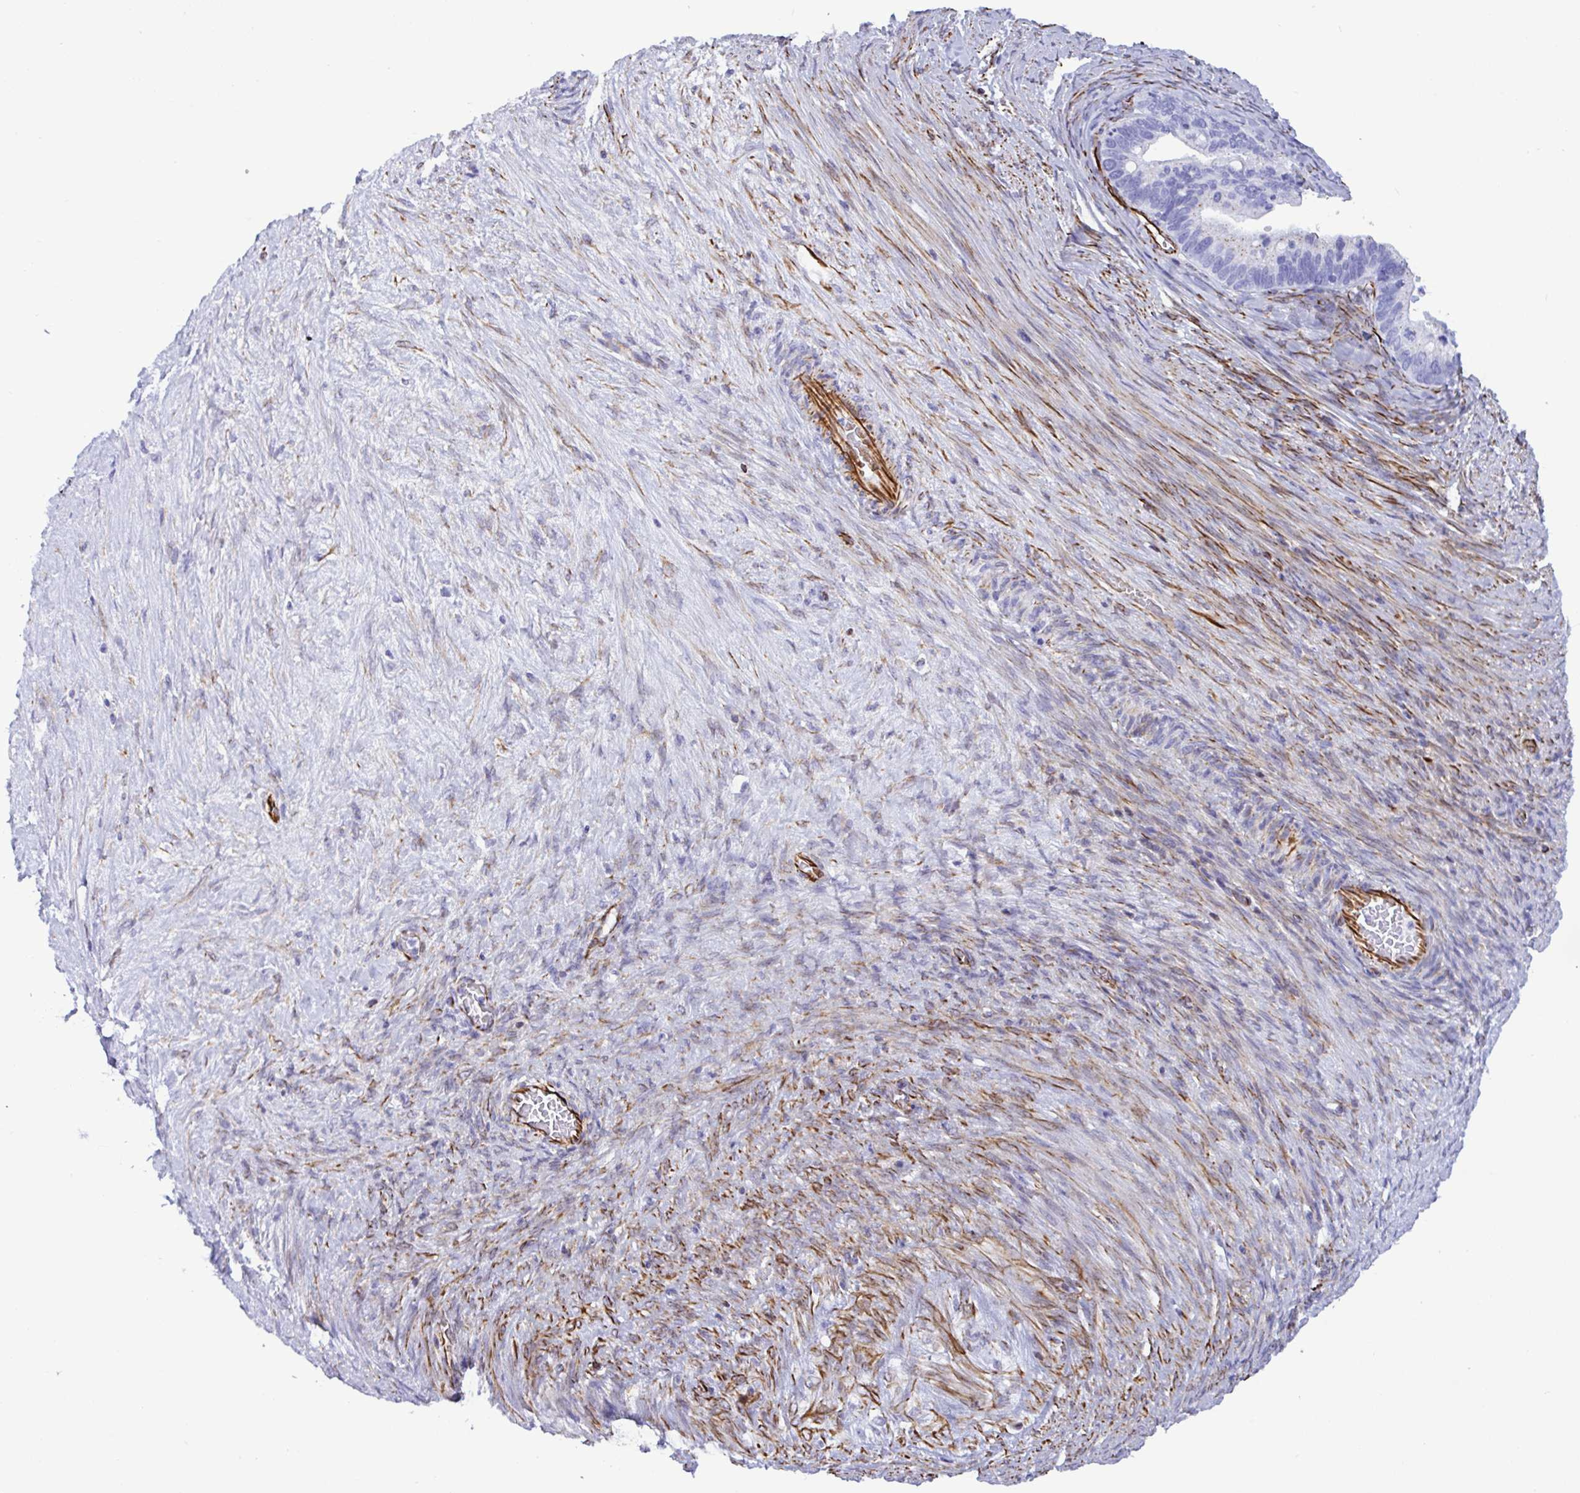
{"staining": {"intensity": "negative", "quantity": "none", "location": "none"}, "tissue": "ovarian cancer", "cell_type": "Tumor cells", "image_type": "cancer", "snomed": [{"axis": "morphology", "description": "Cystadenocarcinoma, serous, NOS"}, {"axis": "topography", "description": "Ovary"}], "caption": "Immunohistochemistry (IHC) image of ovarian serous cystadenocarcinoma stained for a protein (brown), which demonstrates no positivity in tumor cells.", "gene": "SMAD5", "patient": {"sex": "female", "age": 56}}